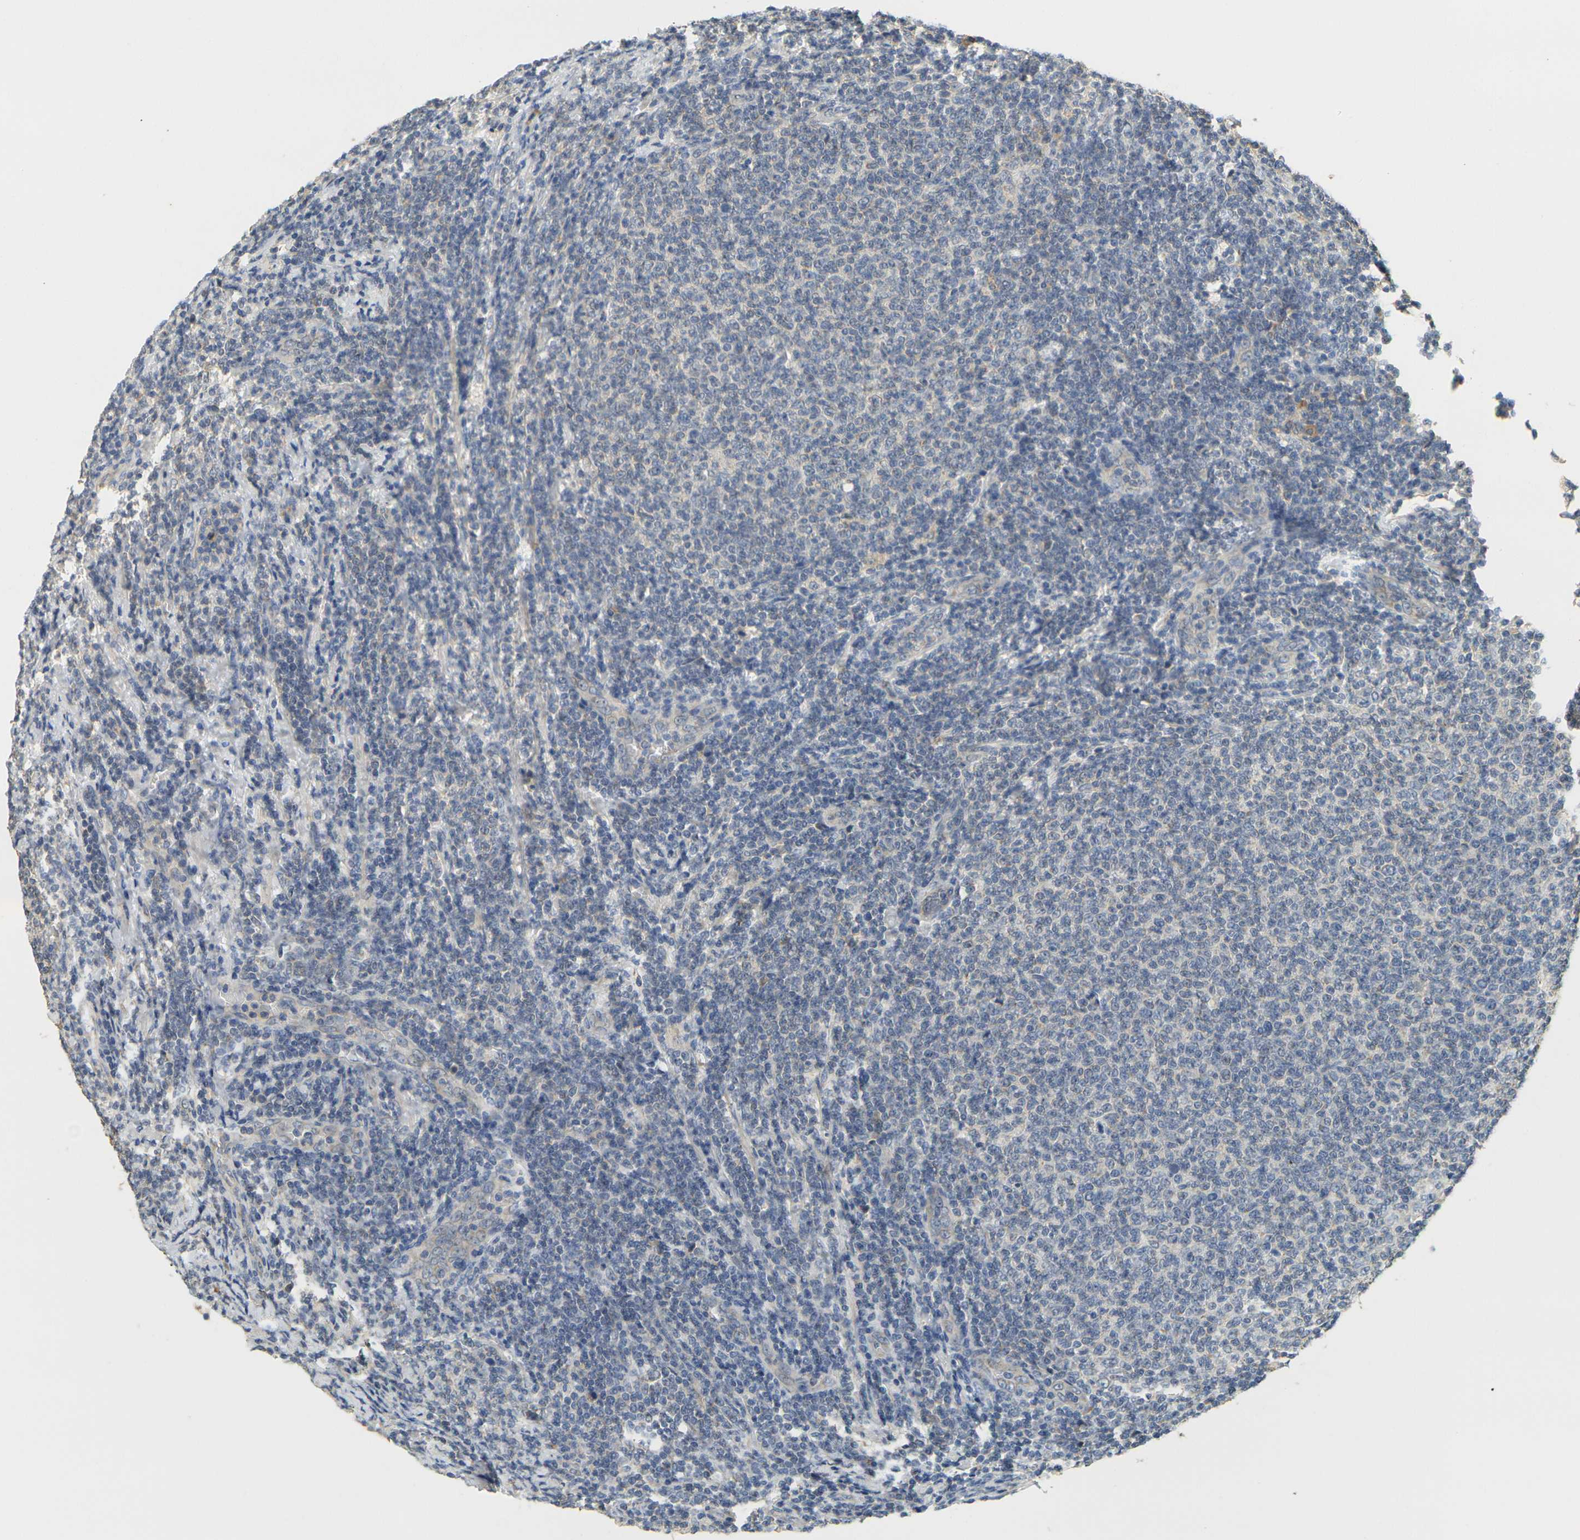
{"staining": {"intensity": "negative", "quantity": "none", "location": "none"}, "tissue": "lymphoma", "cell_type": "Tumor cells", "image_type": "cancer", "snomed": [{"axis": "morphology", "description": "Malignant lymphoma, non-Hodgkin's type, Low grade"}, {"axis": "topography", "description": "Lymph node"}], "caption": "Lymphoma was stained to show a protein in brown. There is no significant expression in tumor cells.", "gene": "GDAP1", "patient": {"sex": "male", "age": 66}}